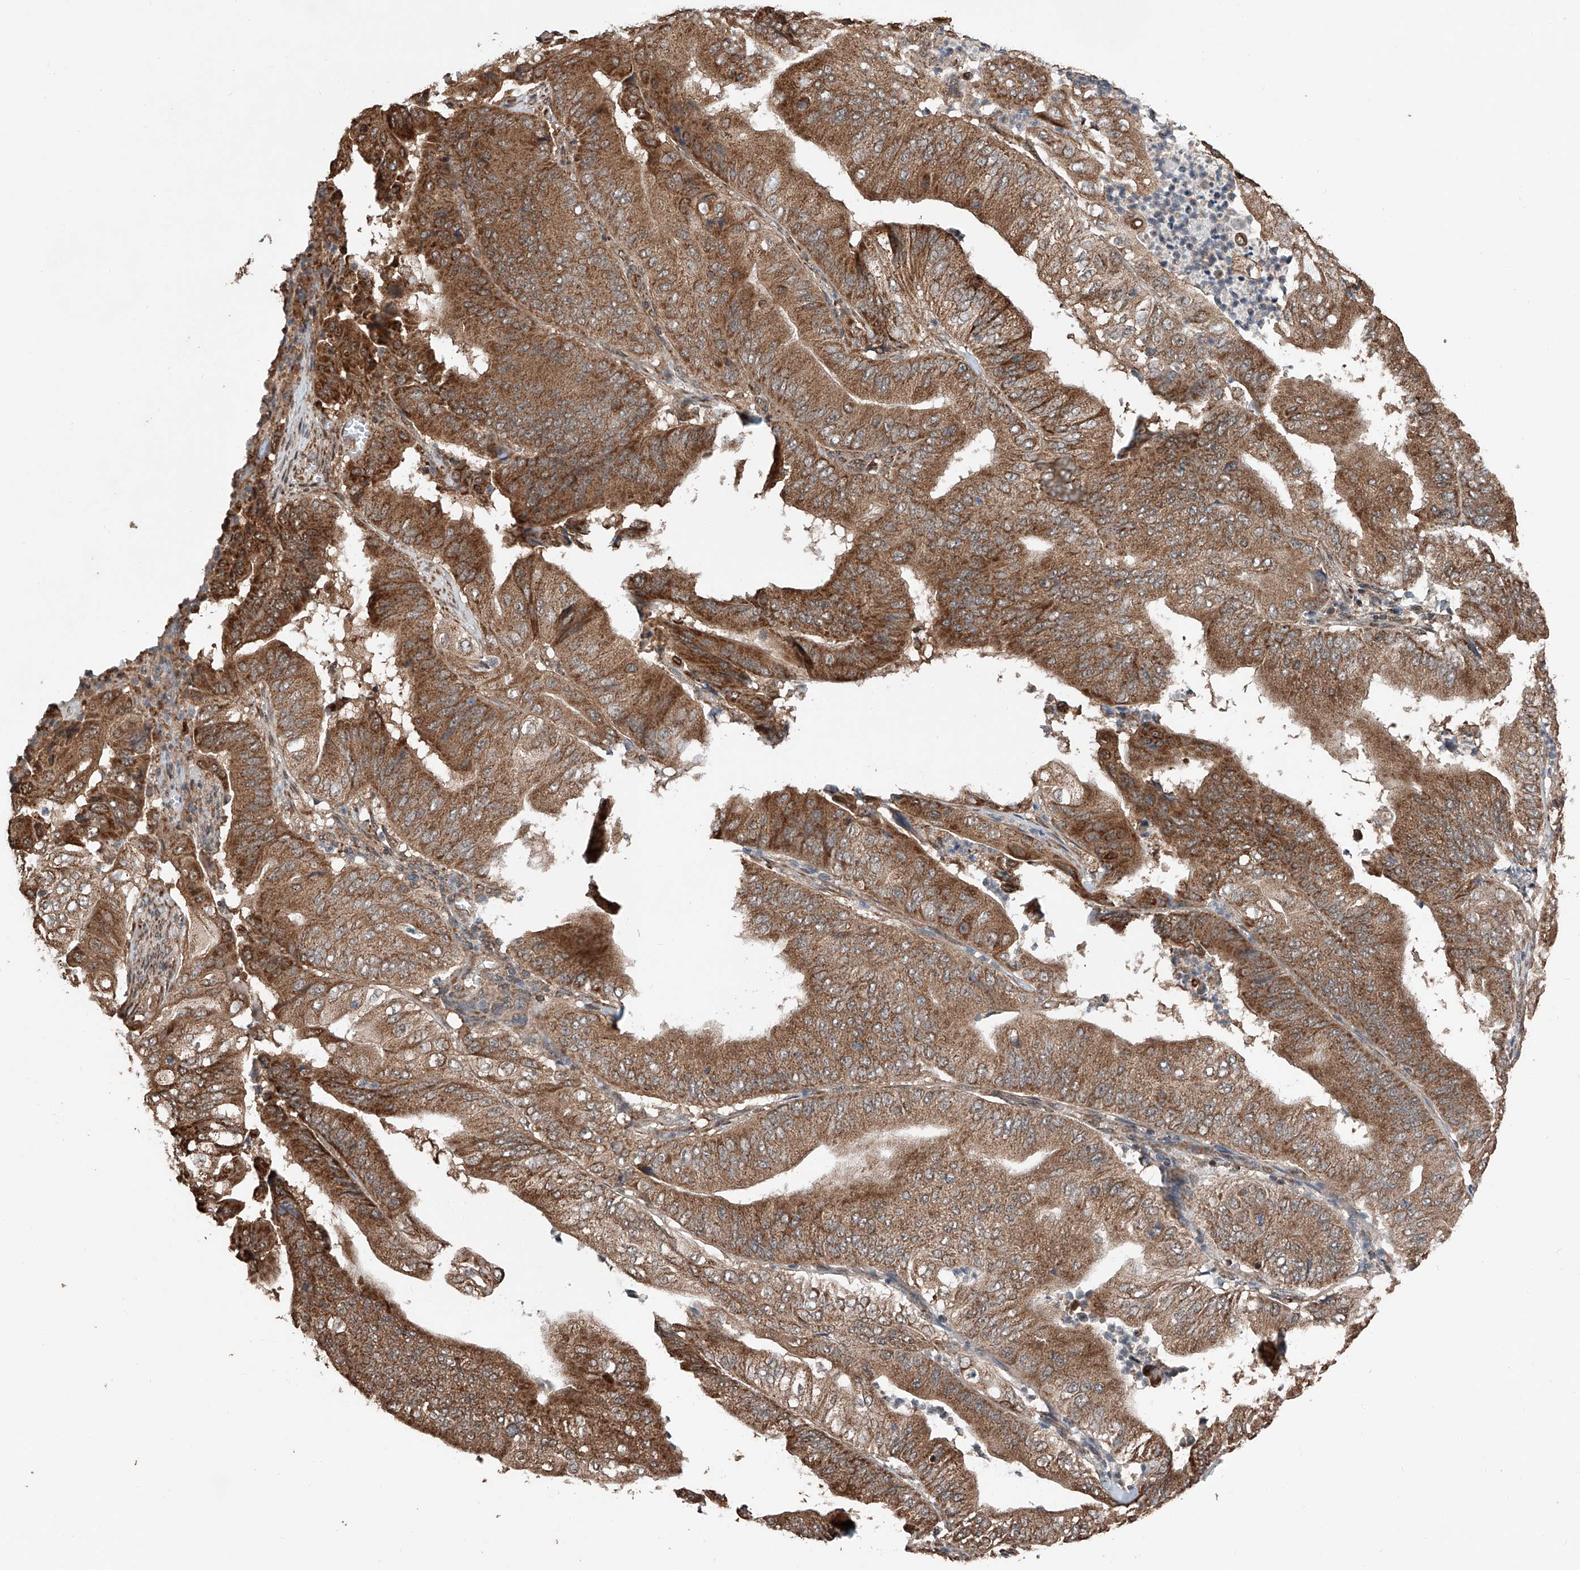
{"staining": {"intensity": "moderate", "quantity": ">75%", "location": "cytoplasmic/membranous"}, "tissue": "pancreatic cancer", "cell_type": "Tumor cells", "image_type": "cancer", "snomed": [{"axis": "morphology", "description": "Adenocarcinoma, NOS"}, {"axis": "topography", "description": "Pancreas"}], "caption": "Pancreatic adenocarcinoma was stained to show a protein in brown. There is medium levels of moderate cytoplasmic/membranous positivity in approximately >75% of tumor cells.", "gene": "ZNF445", "patient": {"sex": "female", "age": 77}}